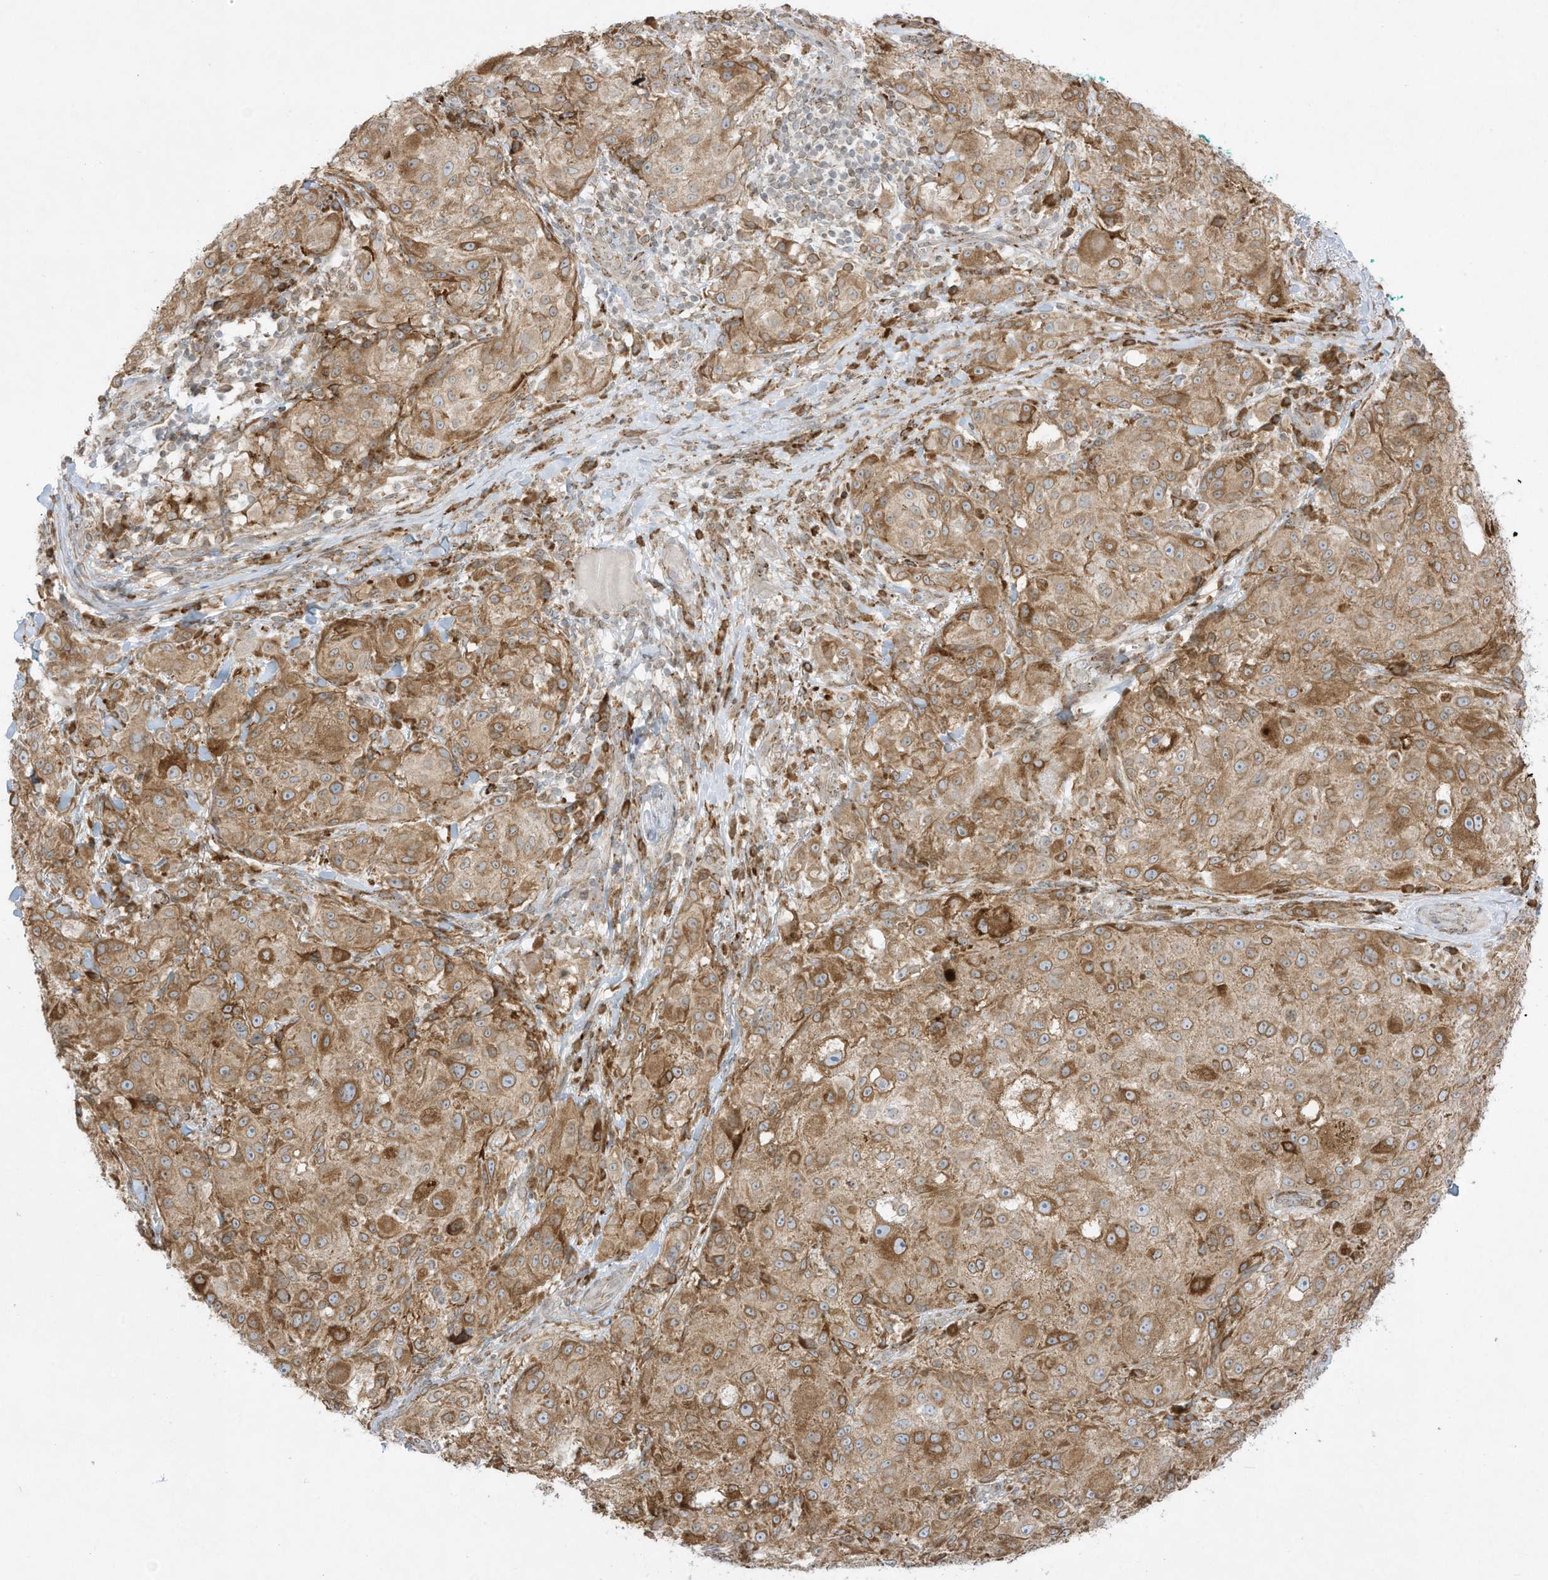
{"staining": {"intensity": "moderate", "quantity": ">75%", "location": "cytoplasmic/membranous"}, "tissue": "melanoma", "cell_type": "Tumor cells", "image_type": "cancer", "snomed": [{"axis": "morphology", "description": "Necrosis, NOS"}, {"axis": "morphology", "description": "Malignant melanoma, NOS"}, {"axis": "topography", "description": "Skin"}], "caption": "The photomicrograph displays a brown stain indicating the presence of a protein in the cytoplasmic/membranous of tumor cells in melanoma.", "gene": "PTK6", "patient": {"sex": "female", "age": 87}}